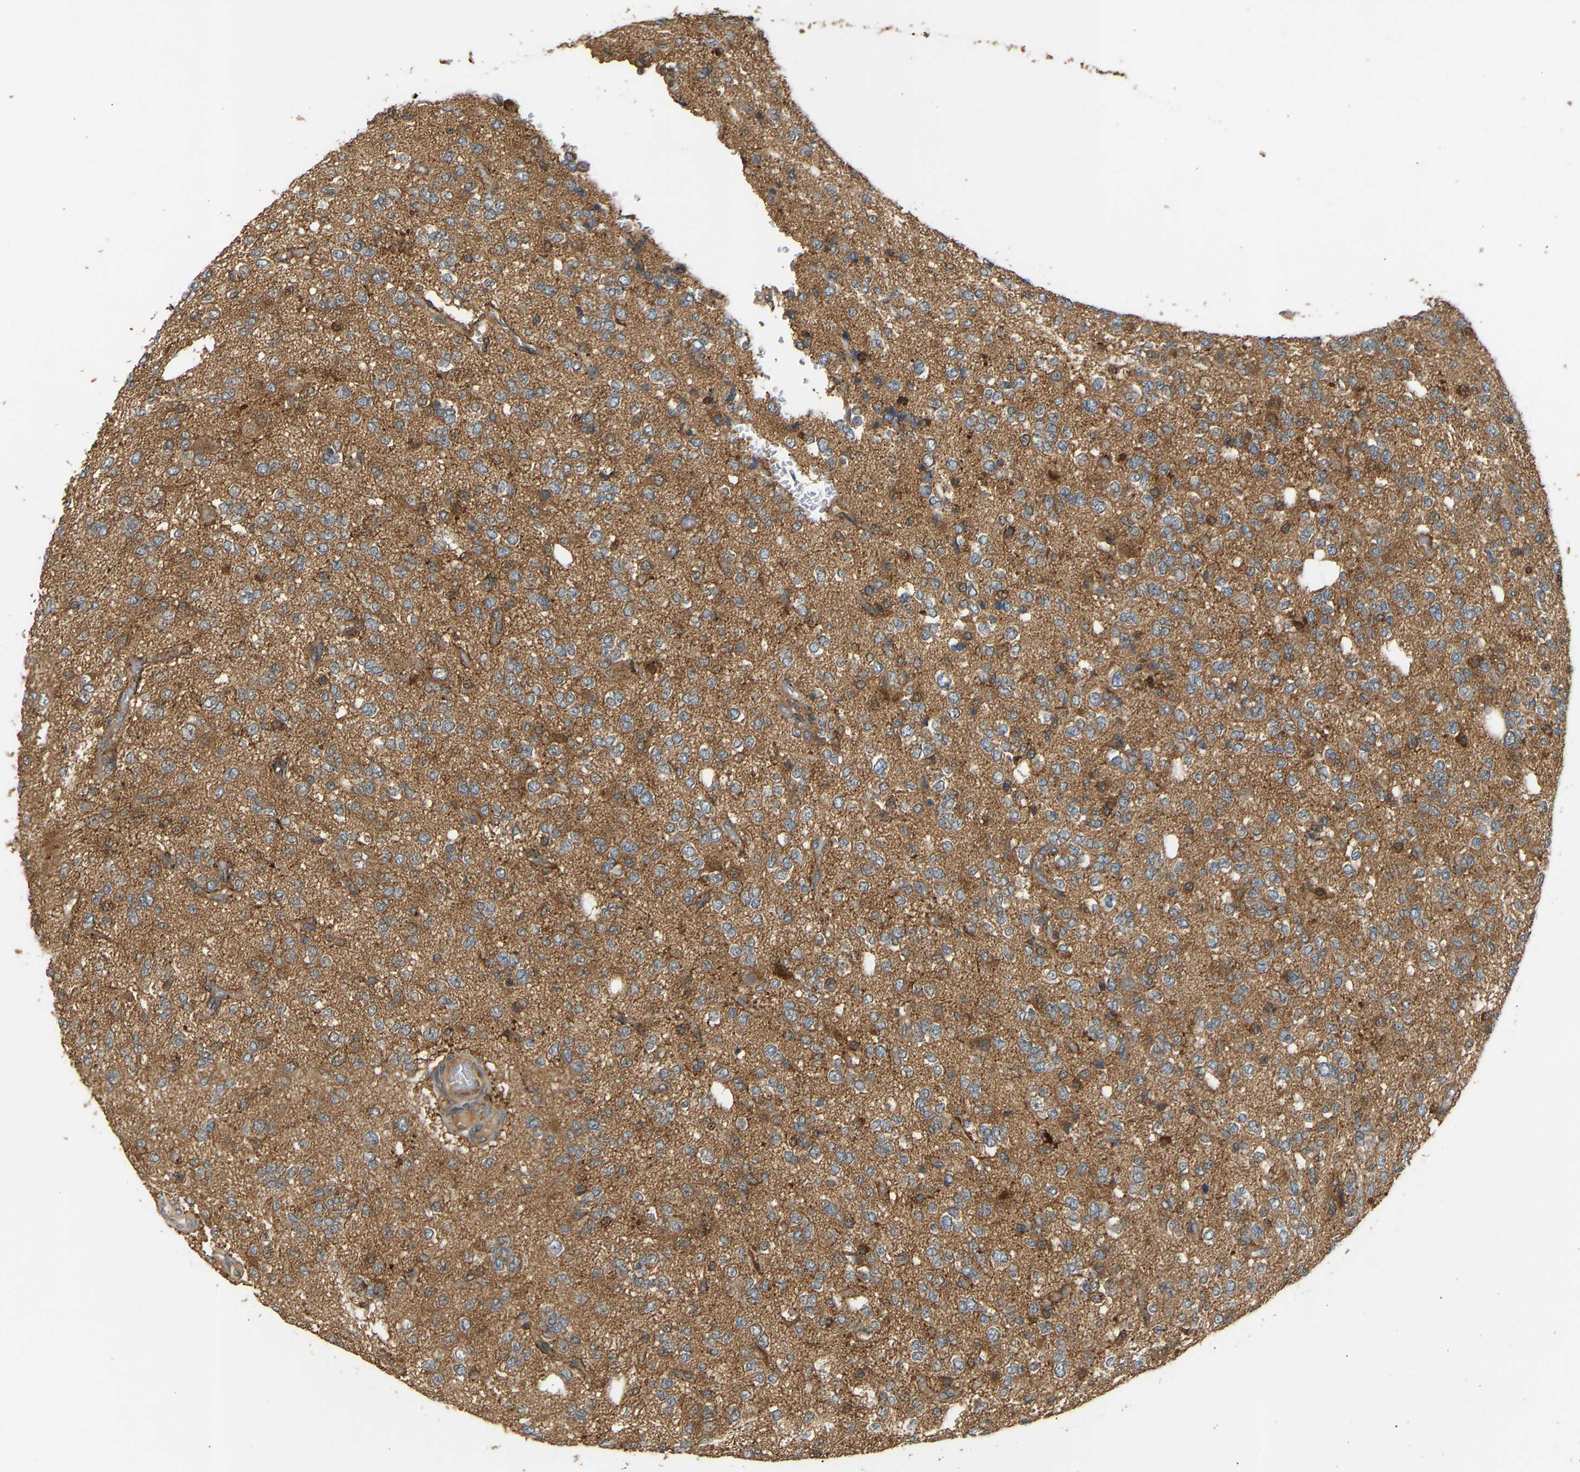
{"staining": {"intensity": "moderate", "quantity": ">75%", "location": "cytoplasmic/membranous"}, "tissue": "glioma", "cell_type": "Tumor cells", "image_type": "cancer", "snomed": [{"axis": "morphology", "description": "Glioma, malignant, Low grade"}, {"axis": "topography", "description": "Cerebral cortex"}], "caption": "This image shows immunohistochemistry (IHC) staining of human glioma, with medium moderate cytoplasmic/membranous staining in about >75% of tumor cells.", "gene": "GOPC", "patient": {"sex": "female", "age": 47}}